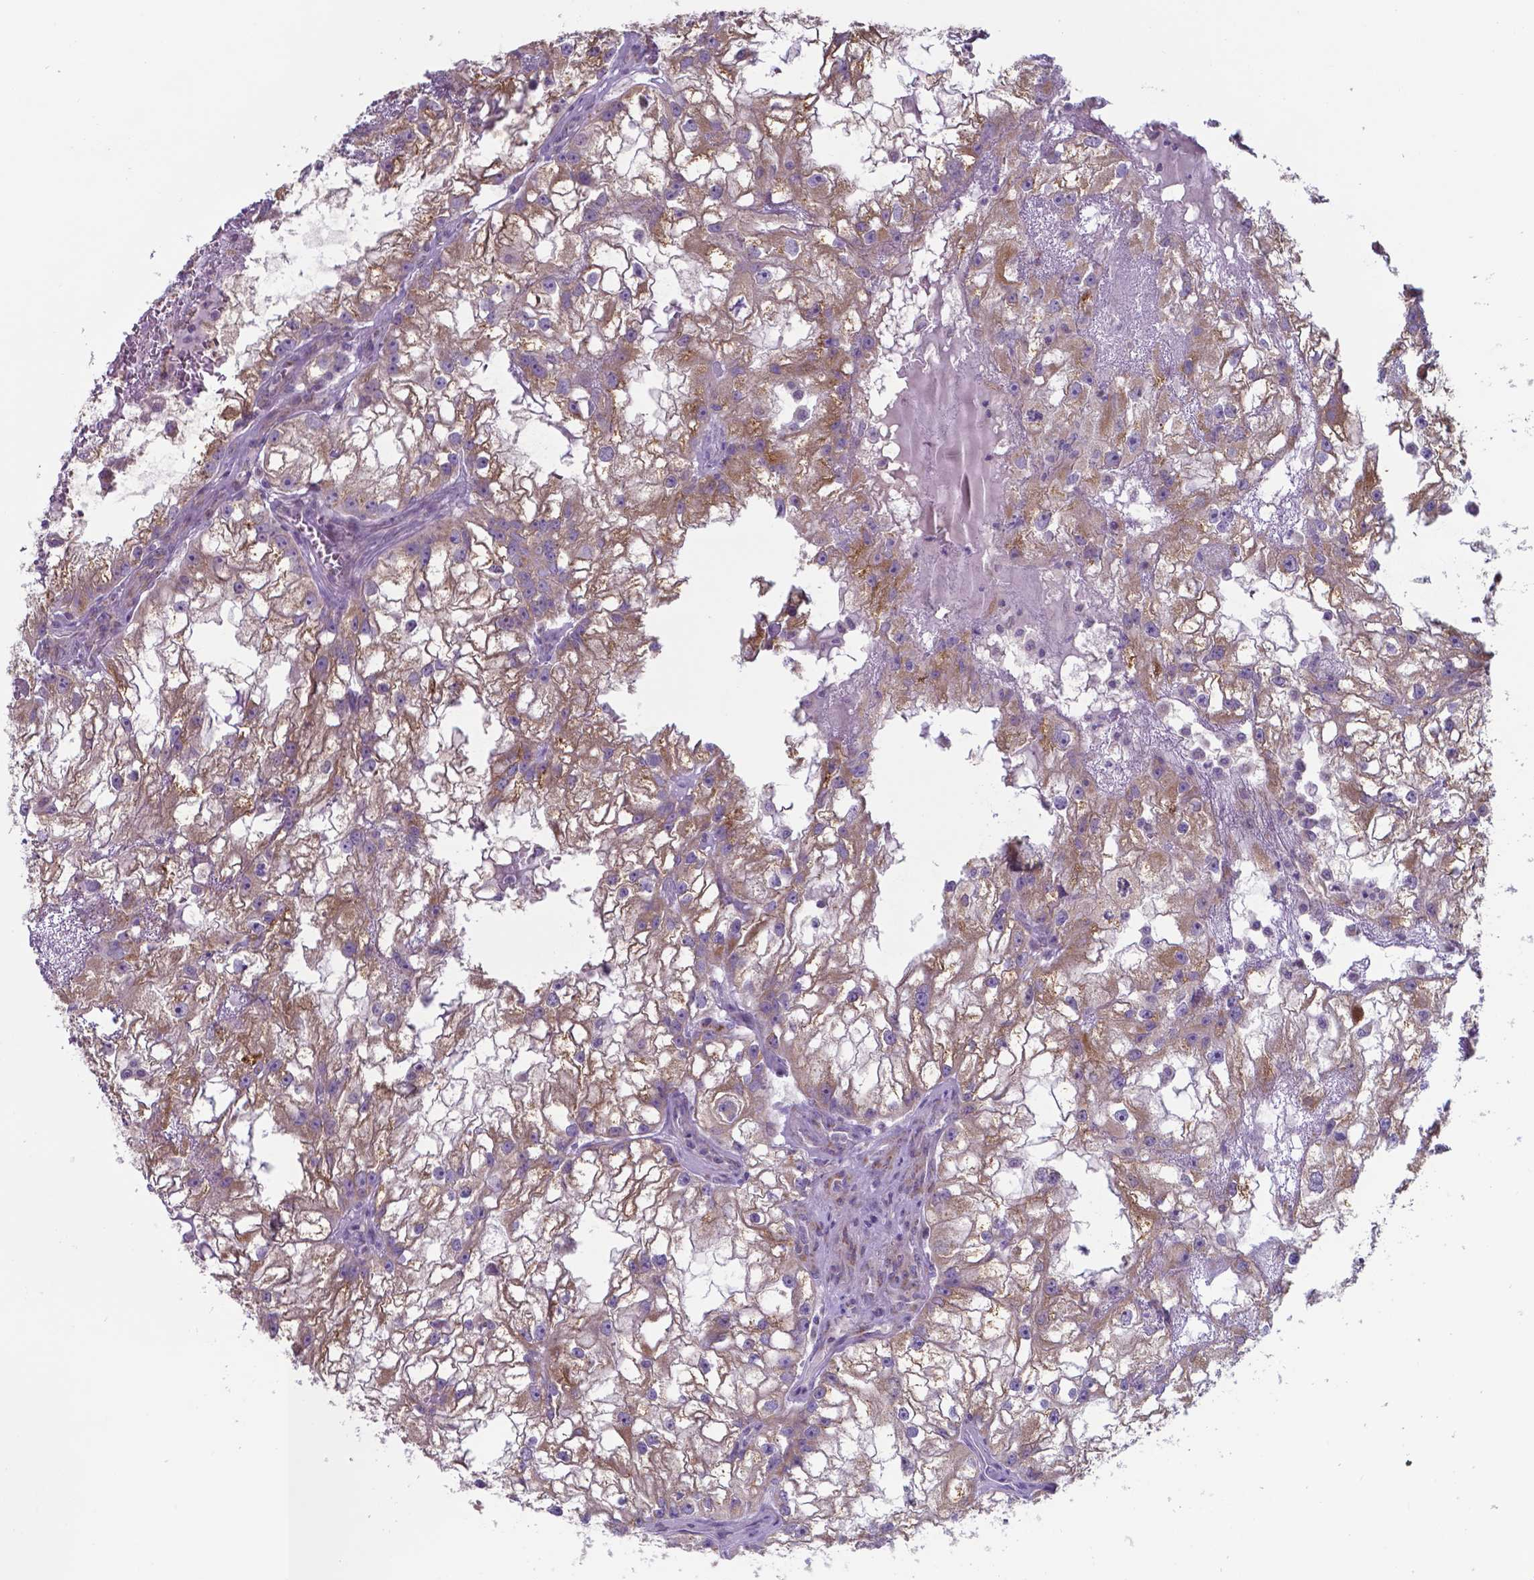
{"staining": {"intensity": "moderate", "quantity": ">75%", "location": "cytoplasmic/membranous"}, "tissue": "renal cancer", "cell_type": "Tumor cells", "image_type": "cancer", "snomed": [{"axis": "morphology", "description": "Adenocarcinoma, NOS"}, {"axis": "topography", "description": "Kidney"}], "caption": "Renal adenocarcinoma stained with a brown dye demonstrates moderate cytoplasmic/membranous positive expression in about >75% of tumor cells.", "gene": "FAM114A1", "patient": {"sex": "male", "age": 59}}